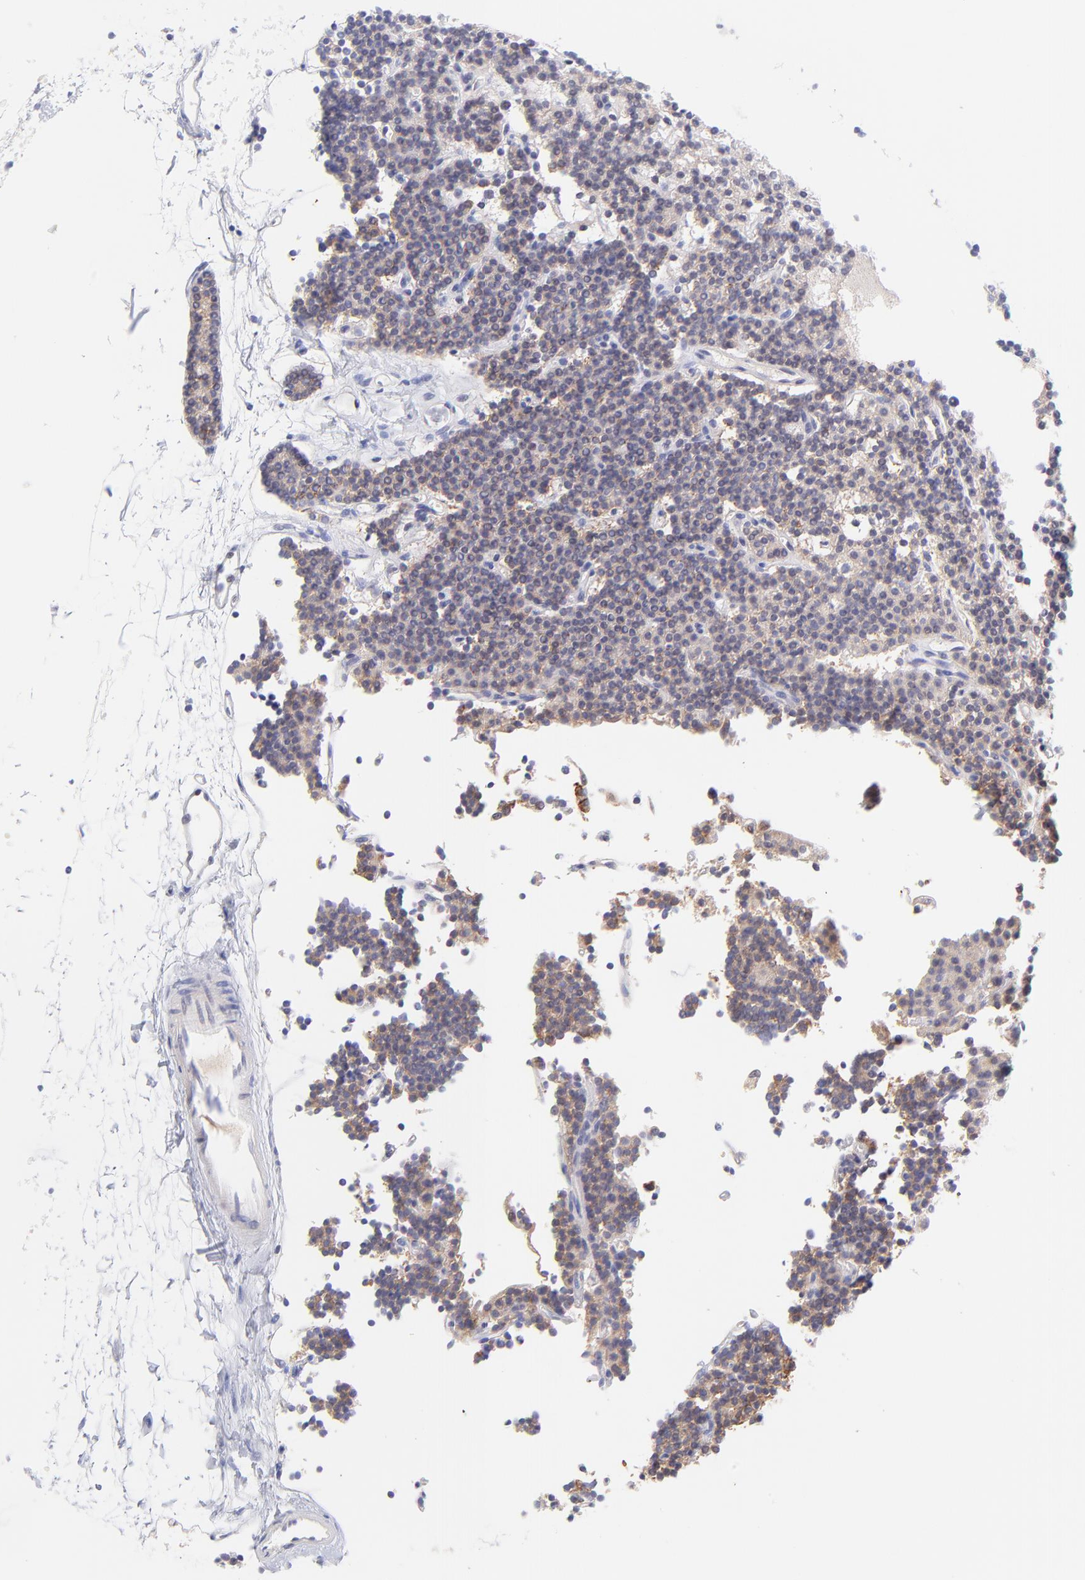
{"staining": {"intensity": "weak", "quantity": ">75%", "location": "cytoplasmic/membranous"}, "tissue": "parathyroid gland", "cell_type": "Glandular cells", "image_type": "normal", "snomed": [{"axis": "morphology", "description": "Normal tissue, NOS"}, {"axis": "topography", "description": "Parathyroid gland"}], "caption": "This is a histology image of immunohistochemistry staining of normal parathyroid gland, which shows weak expression in the cytoplasmic/membranous of glandular cells.", "gene": "PBDC1", "patient": {"sex": "female", "age": 45}}